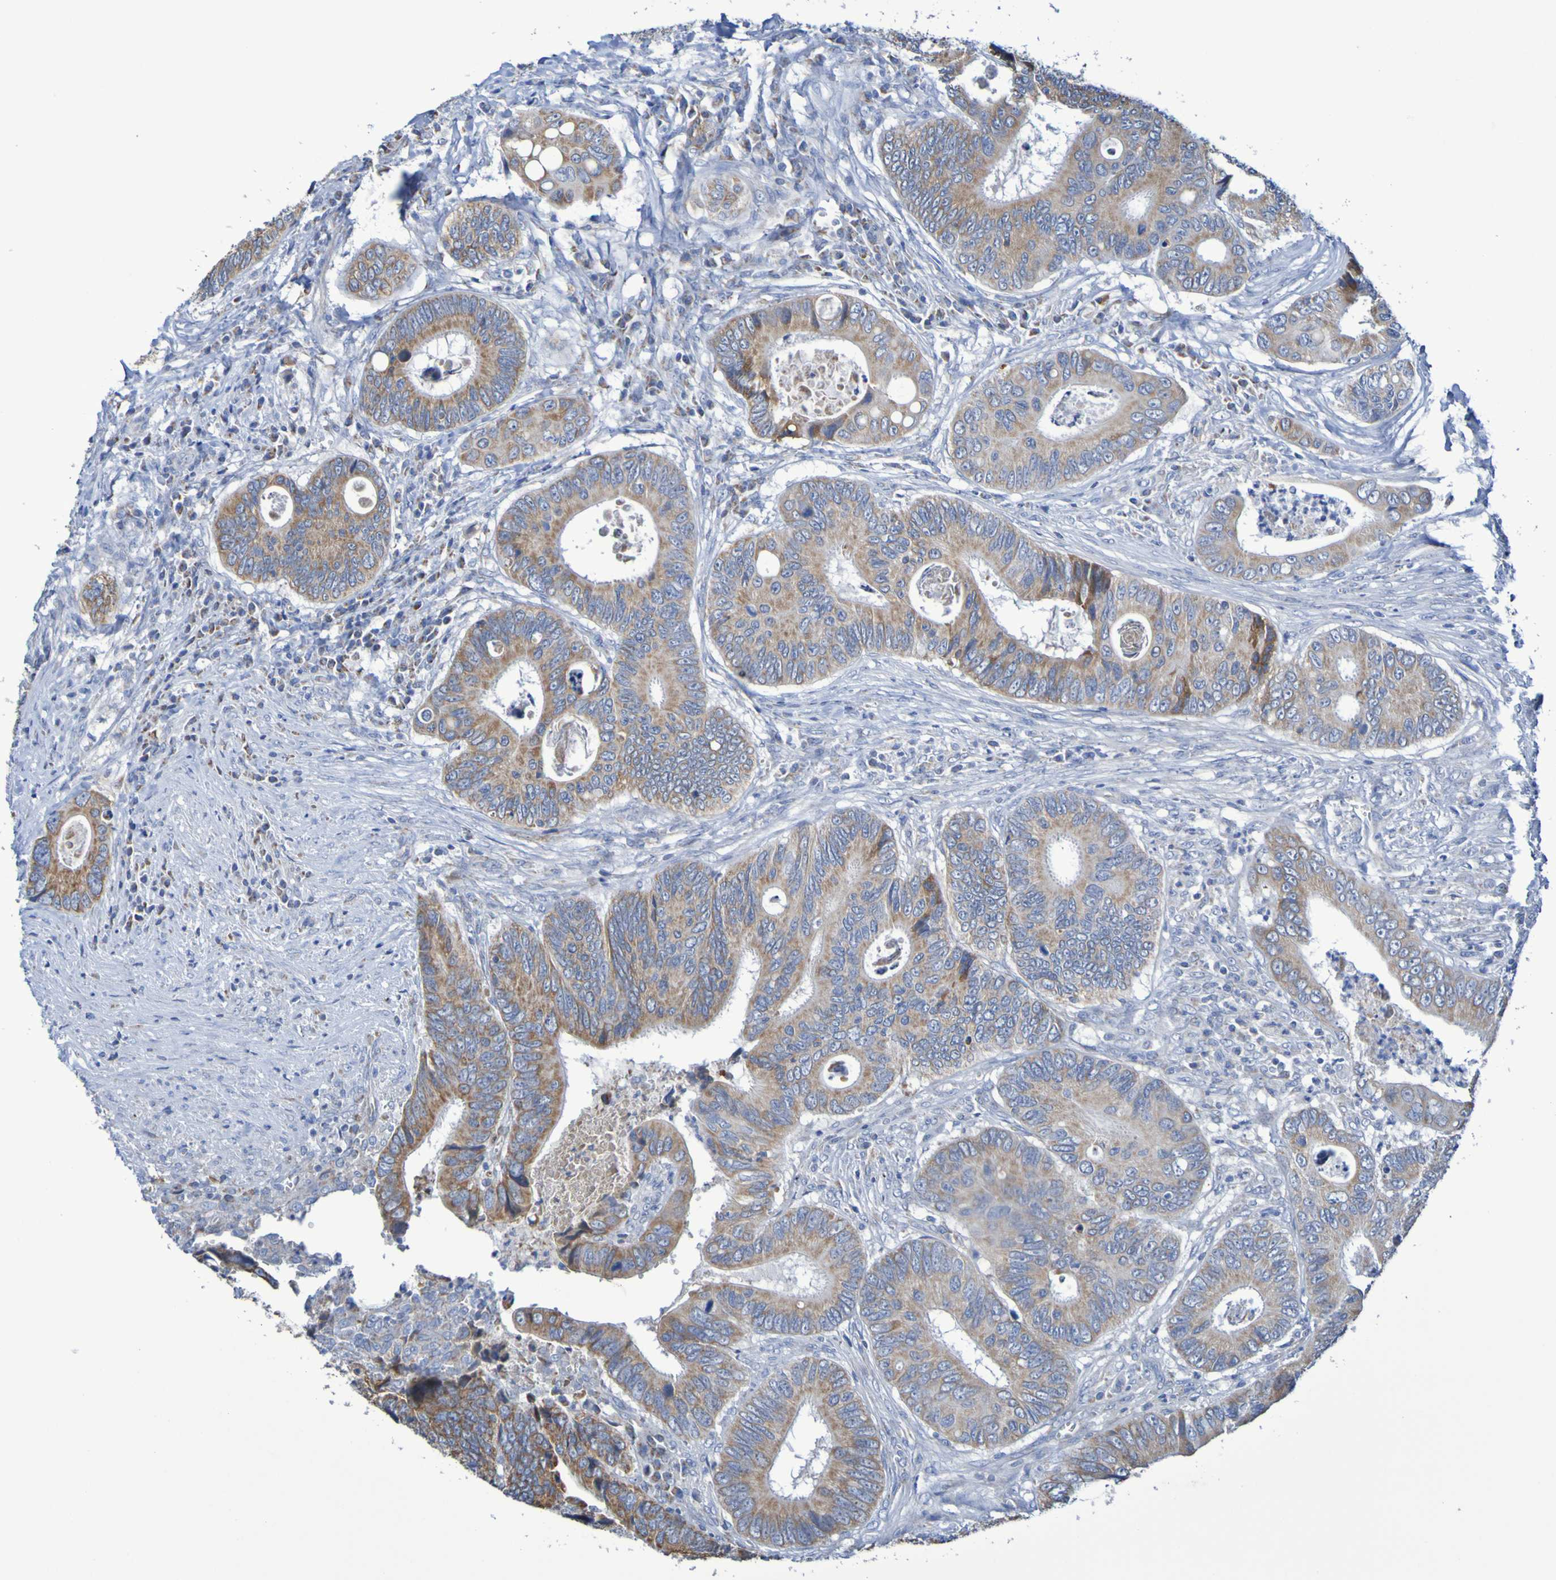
{"staining": {"intensity": "moderate", "quantity": ">75%", "location": "cytoplasmic/membranous"}, "tissue": "colorectal cancer", "cell_type": "Tumor cells", "image_type": "cancer", "snomed": [{"axis": "morphology", "description": "Inflammation, NOS"}, {"axis": "morphology", "description": "Adenocarcinoma, NOS"}, {"axis": "topography", "description": "Colon"}], "caption": "A brown stain highlights moderate cytoplasmic/membranous staining of a protein in adenocarcinoma (colorectal) tumor cells.", "gene": "CNTN2", "patient": {"sex": "male", "age": 72}}